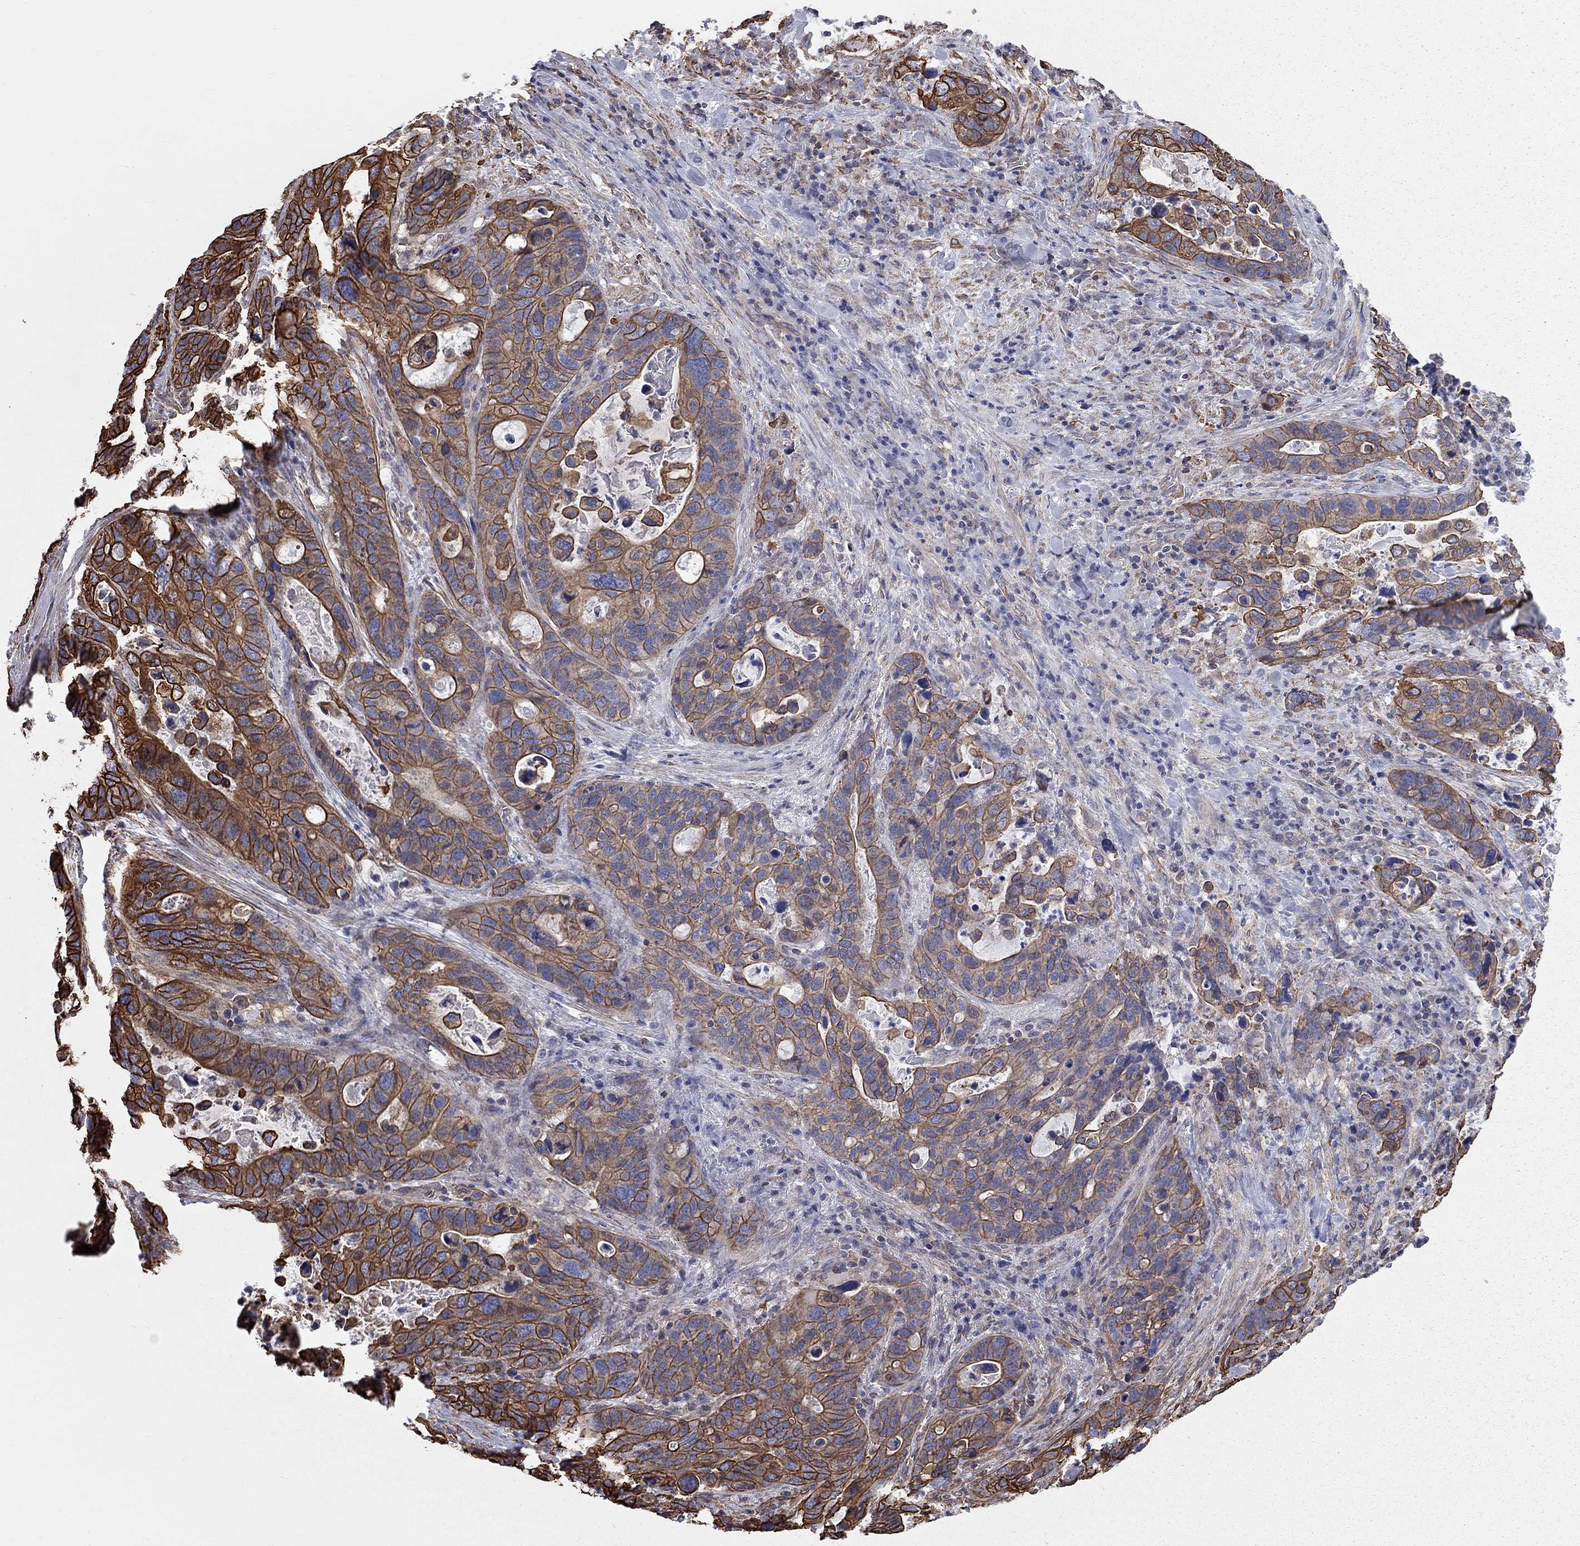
{"staining": {"intensity": "strong", "quantity": "25%-75%", "location": "cytoplasmic/membranous"}, "tissue": "stomach cancer", "cell_type": "Tumor cells", "image_type": "cancer", "snomed": [{"axis": "morphology", "description": "Adenocarcinoma, NOS"}, {"axis": "topography", "description": "Stomach"}], "caption": "This histopathology image exhibits immunohistochemistry (IHC) staining of stomach cancer (adenocarcinoma), with high strong cytoplasmic/membranous staining in about 25%-75% of tumor cells.", "gene": "BICDL2", "patient": {"sex": "male", "age": 54}}